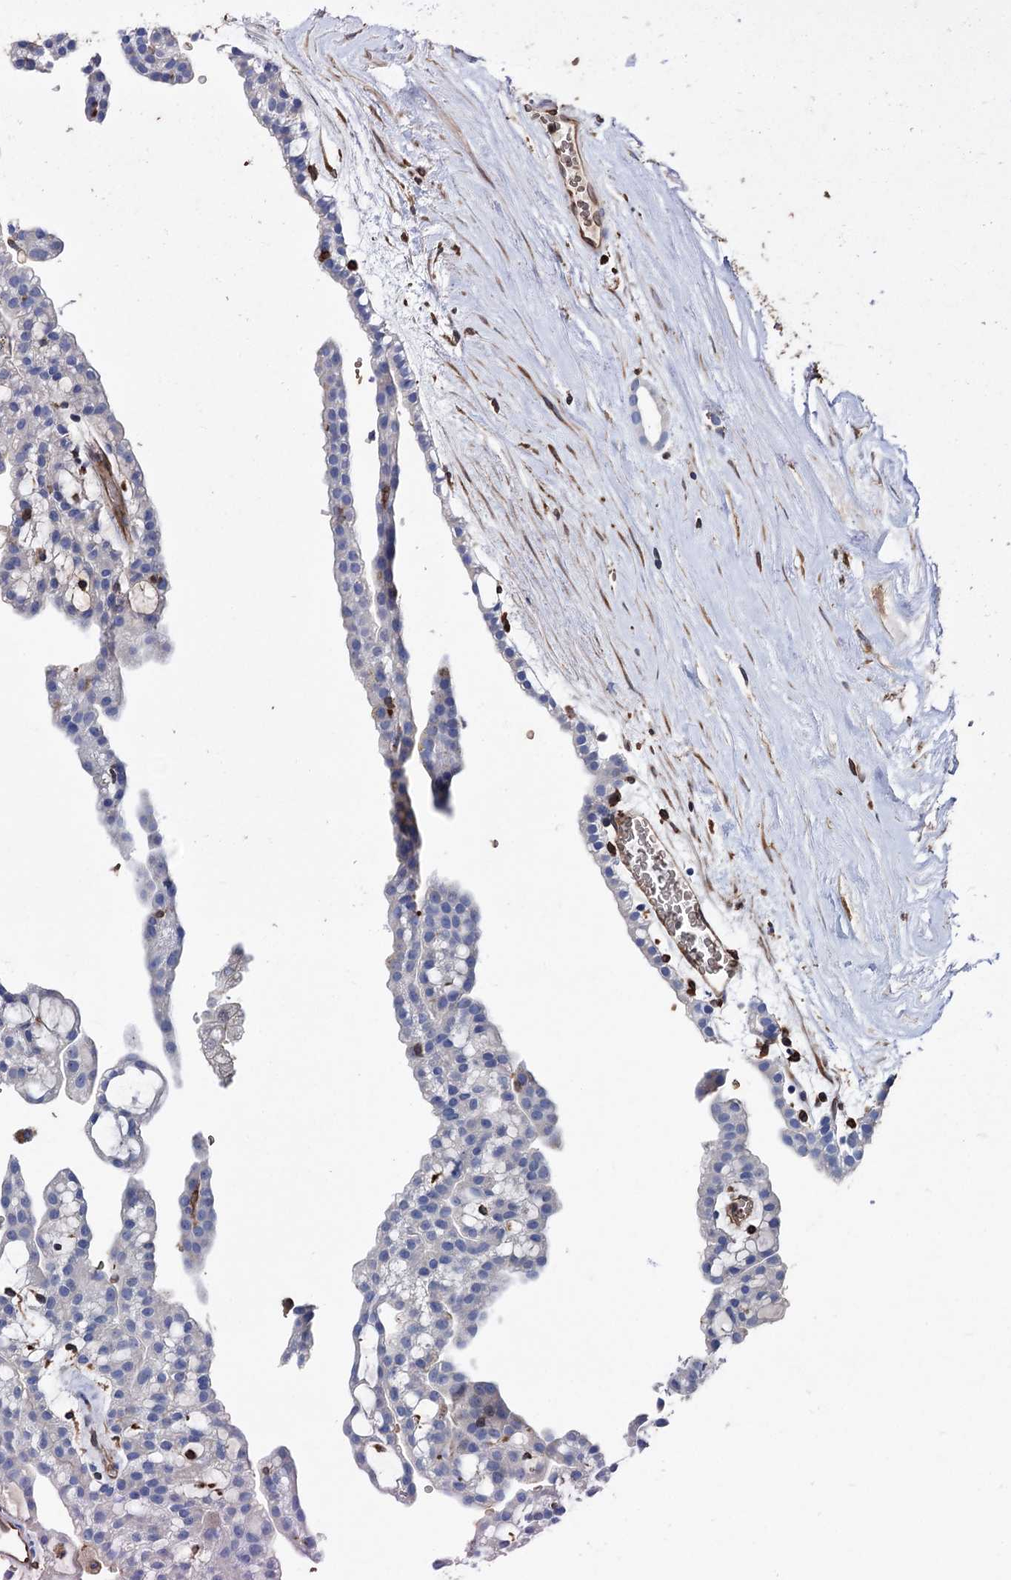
{"staining": {"intensity": "negative", "quantity": "none", "location": "none"}, "tissue": "renal cancer", "cell_type": "Tumor cells", "image_type": "cancer", "snomed": [{"axis": "morphology", "description": "Adenocarcinoma, NOS"}, {"axis": "topography", "description": "Kidney"}], "caption": "IHC image of renal adenocarcinoma stained for a protein (brown), which shows no expression in tumor cells.", "gene": "STING1", "patient": {"sex": "male", "age": 63}}